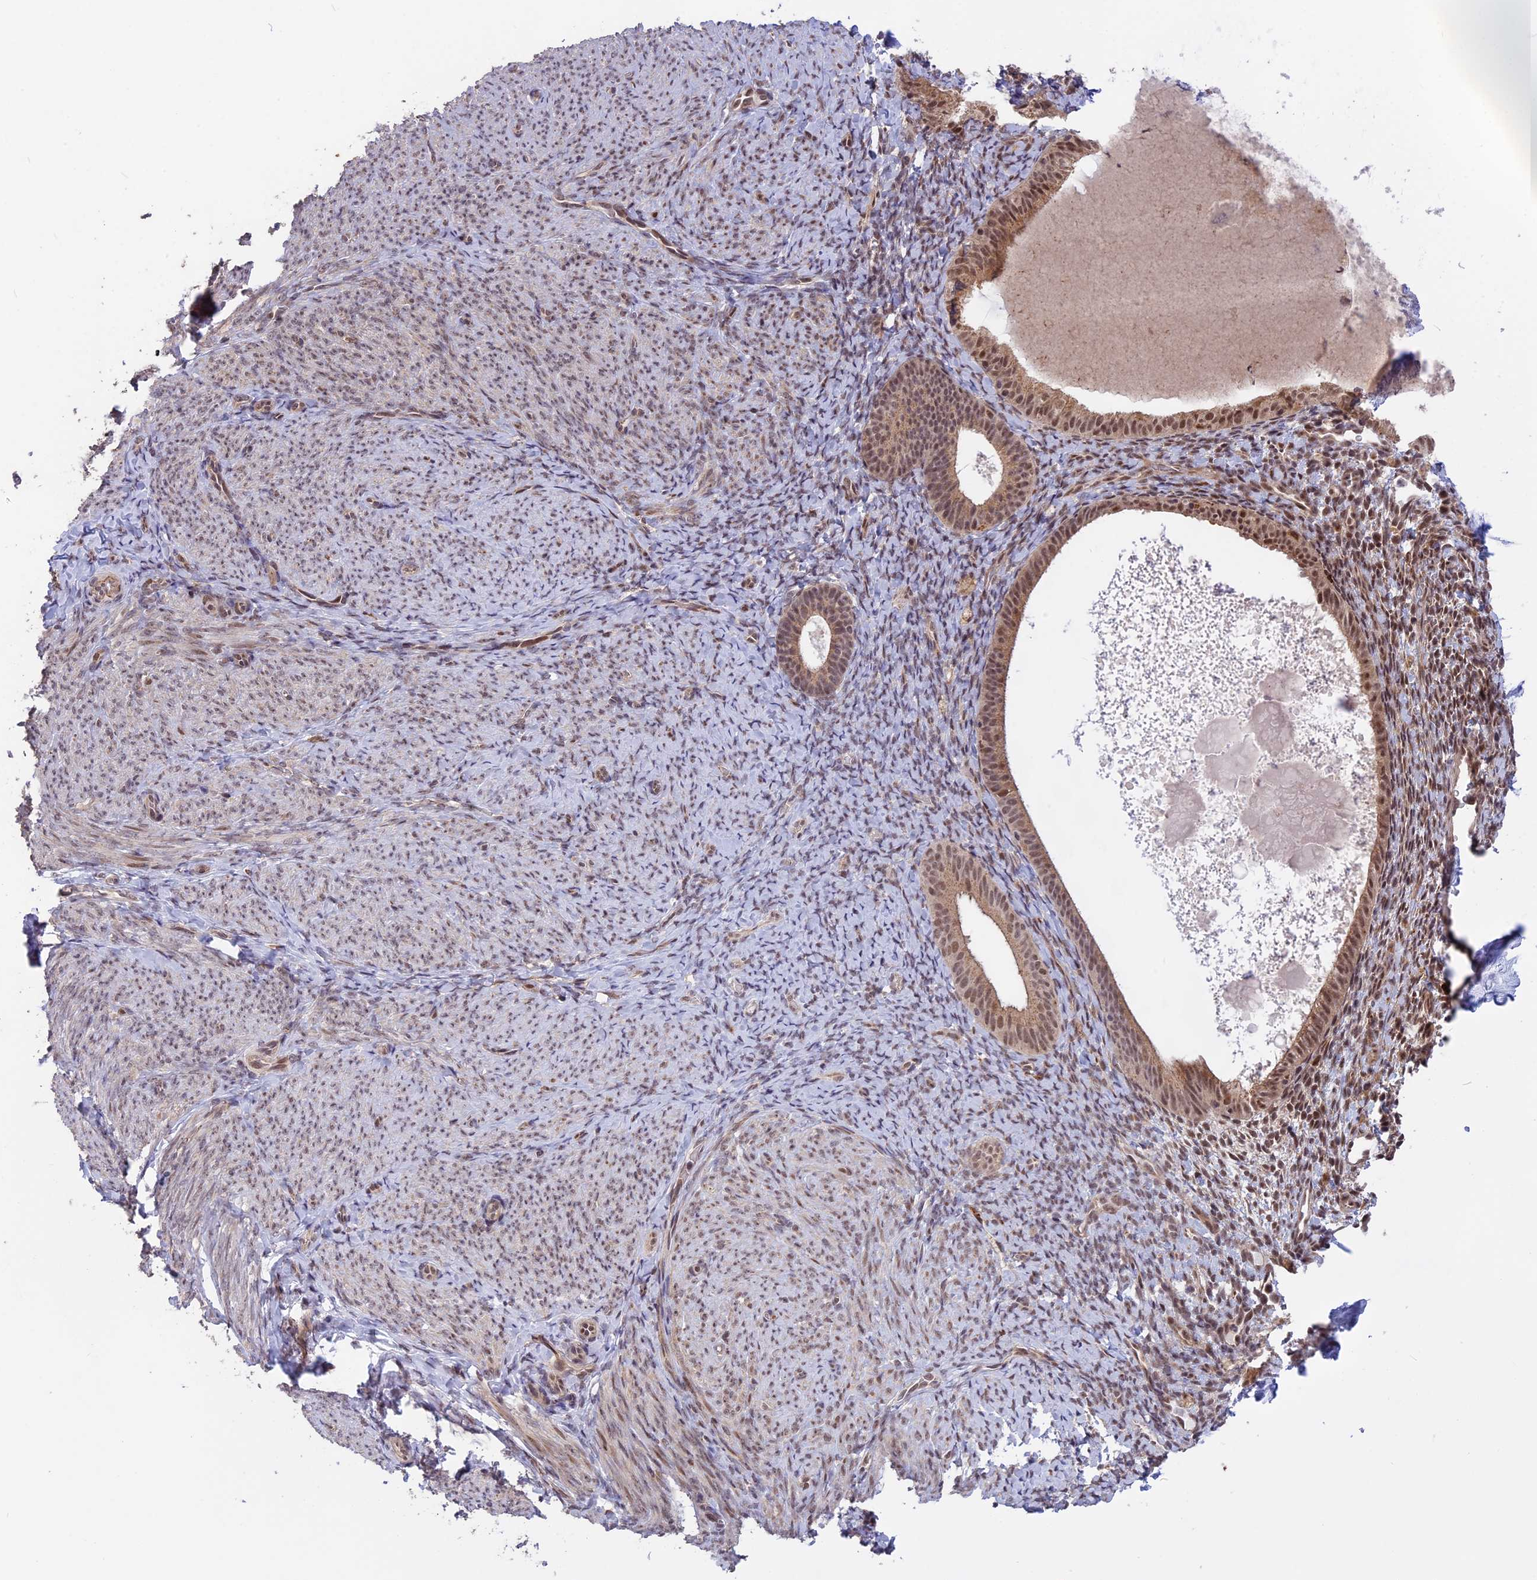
{"staining": {"intensity": "moderate", "quantity": "<25%", "location": "nuclear"}, "tissue": "endometrium", "cell_type": "Cells in endometrial stroma", "image_type": "normal", "snomed": [{"axis": "morphology", "description": "Normal tissue, NOS"}, {"axis": "topography", "description": "Endometrium"}], "caption": "Normal endometrium was stained to show a protein in brown. There is low levels of moderate nuclear positivity in approximately <25% of cells in endometrial stroma. The protein is stained brown, and the nuclei are stained in blue (DAB IHC with brightfield microscopy, high magnification).", "gene": "POLR2C", "patient": {"sex": "female", "age": 65}}